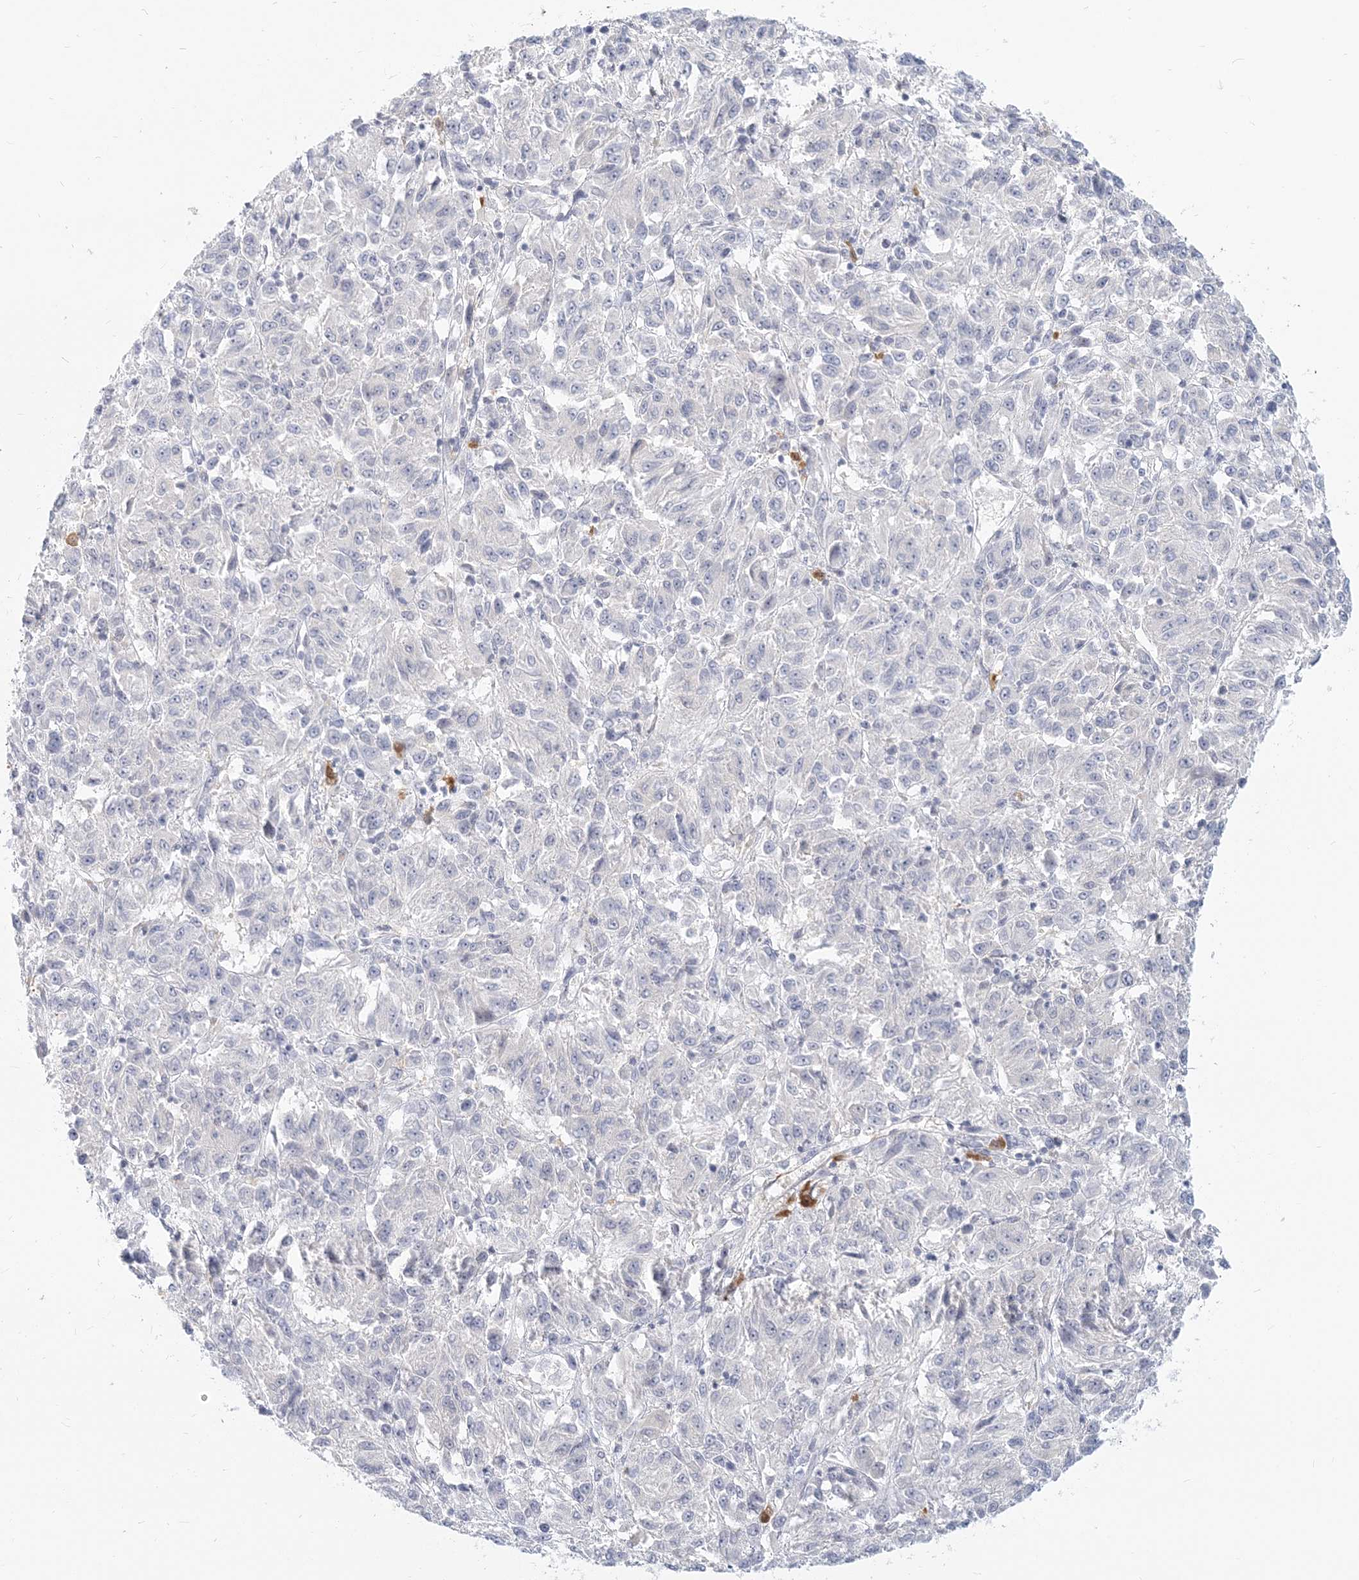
{"staining": {"intensity": "negative", "quantity": "none", "location": "none"}, "tissue": "melanoma", "cell_type": "Tumor cells", "image_type": "cancer", "snomed": [{"axis": "morphology", "description": "Malignant melanoma, Metastatic site"}, {"axis": "topography", "description": "Lung"}], "caption": "Immunohistochemistry (IHC) micrograph of neoplastic tissue: melanoma stained with DAB exhibits no significant protein expression in tumor cells.", "gene": "GMPPA", "patient": {"sex": "male", "age": 64}}